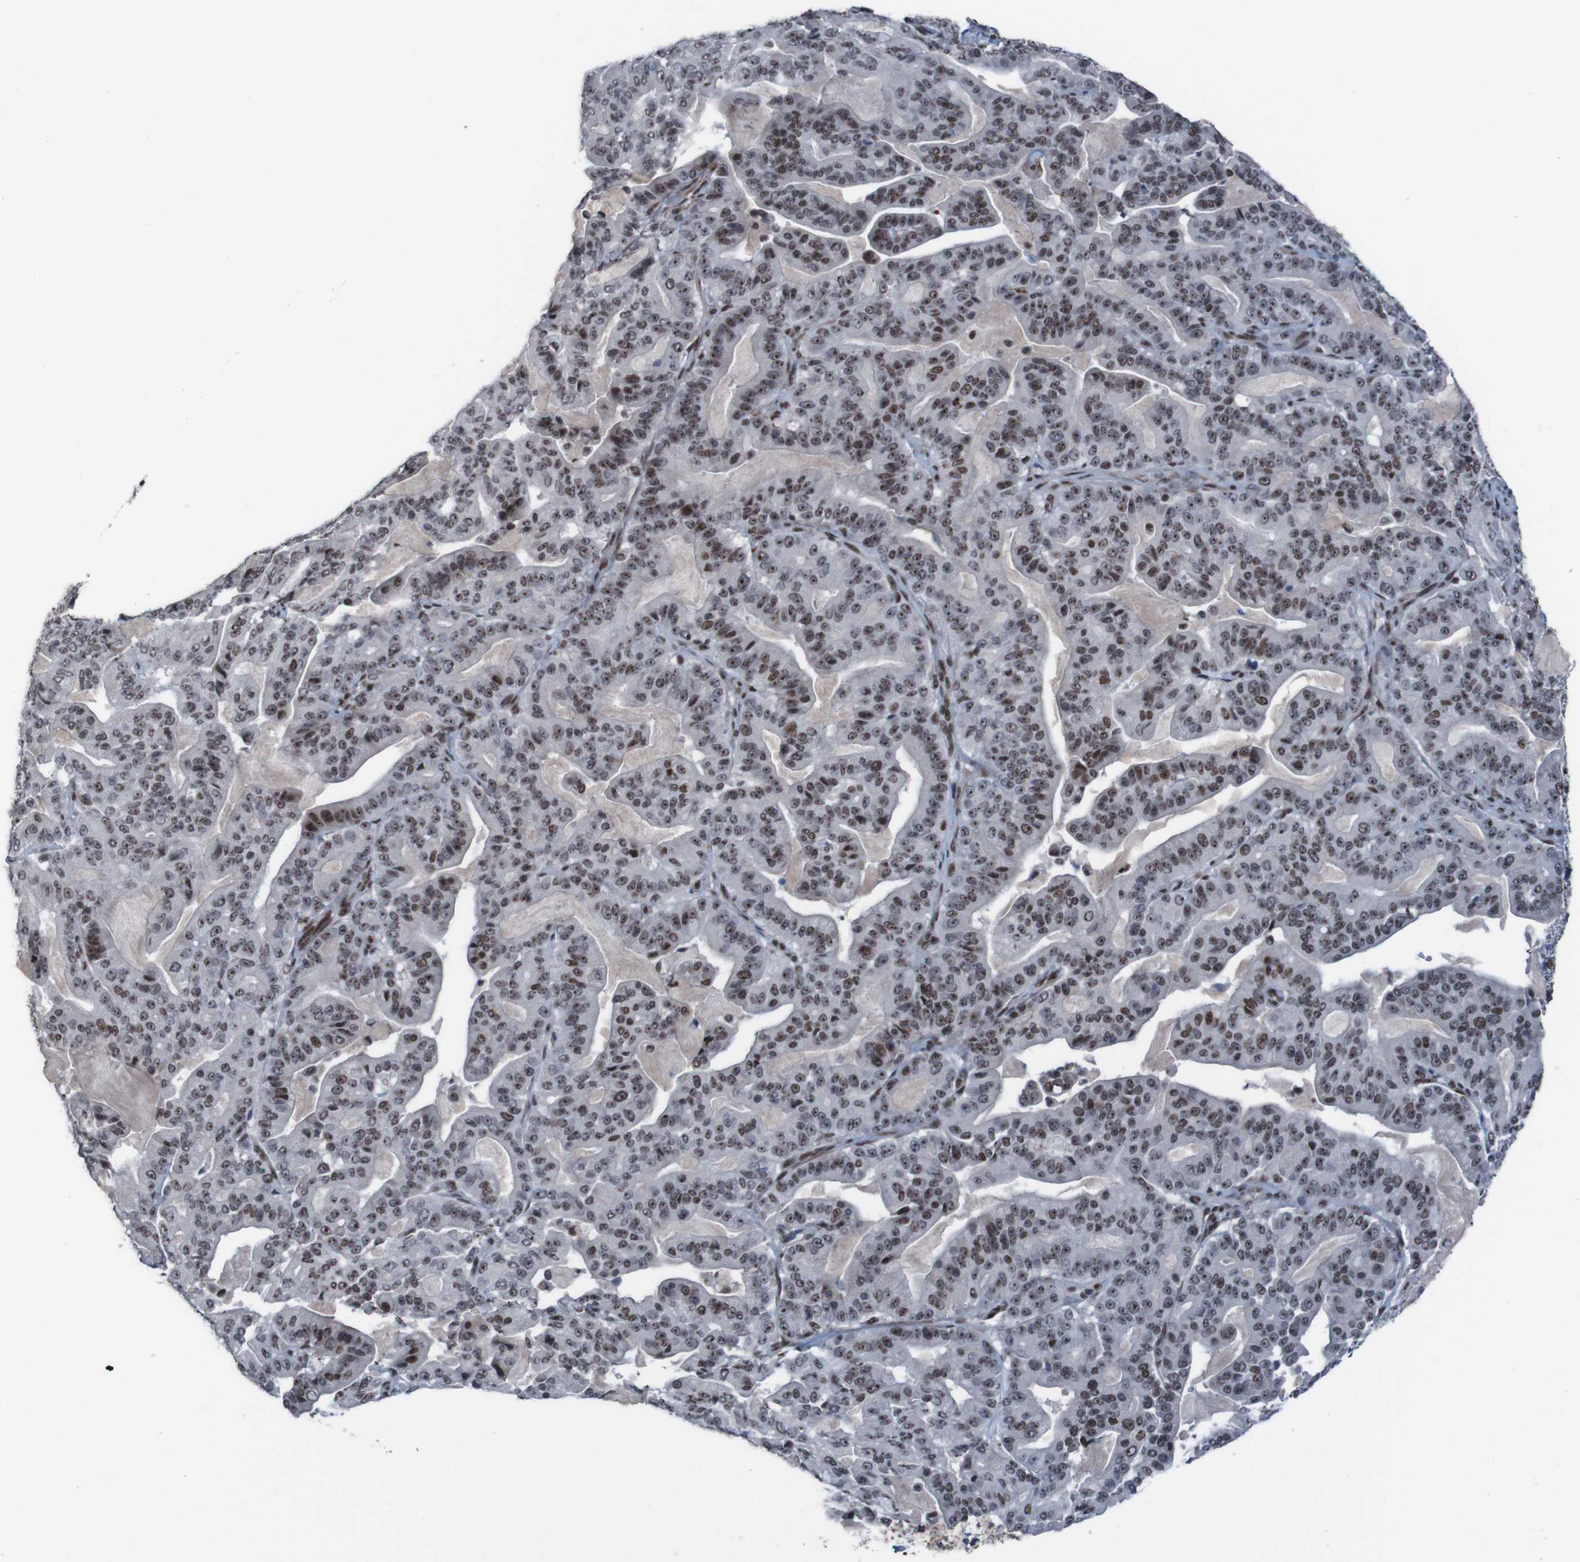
{"staining": {"intensity": "strong", "quantity": ">75%", "location": "nuclear"}, "tissue": "pancreatic cancer", "cell_type": "Tumor cells", "image_type": "cancer", "snomed": [{"axis": "morphology", "description": "Adenocarcinoma, NOS"}, {"axis": "topography", "description": "Pancreas"}], "caption": "Tumor cells reveal high levels of strong nuclear positivity in about >75% of cells in human pancreatic adenocarcinoma.", "gene": "PHF2", "patient": {"sex": "male", "age": 63}}